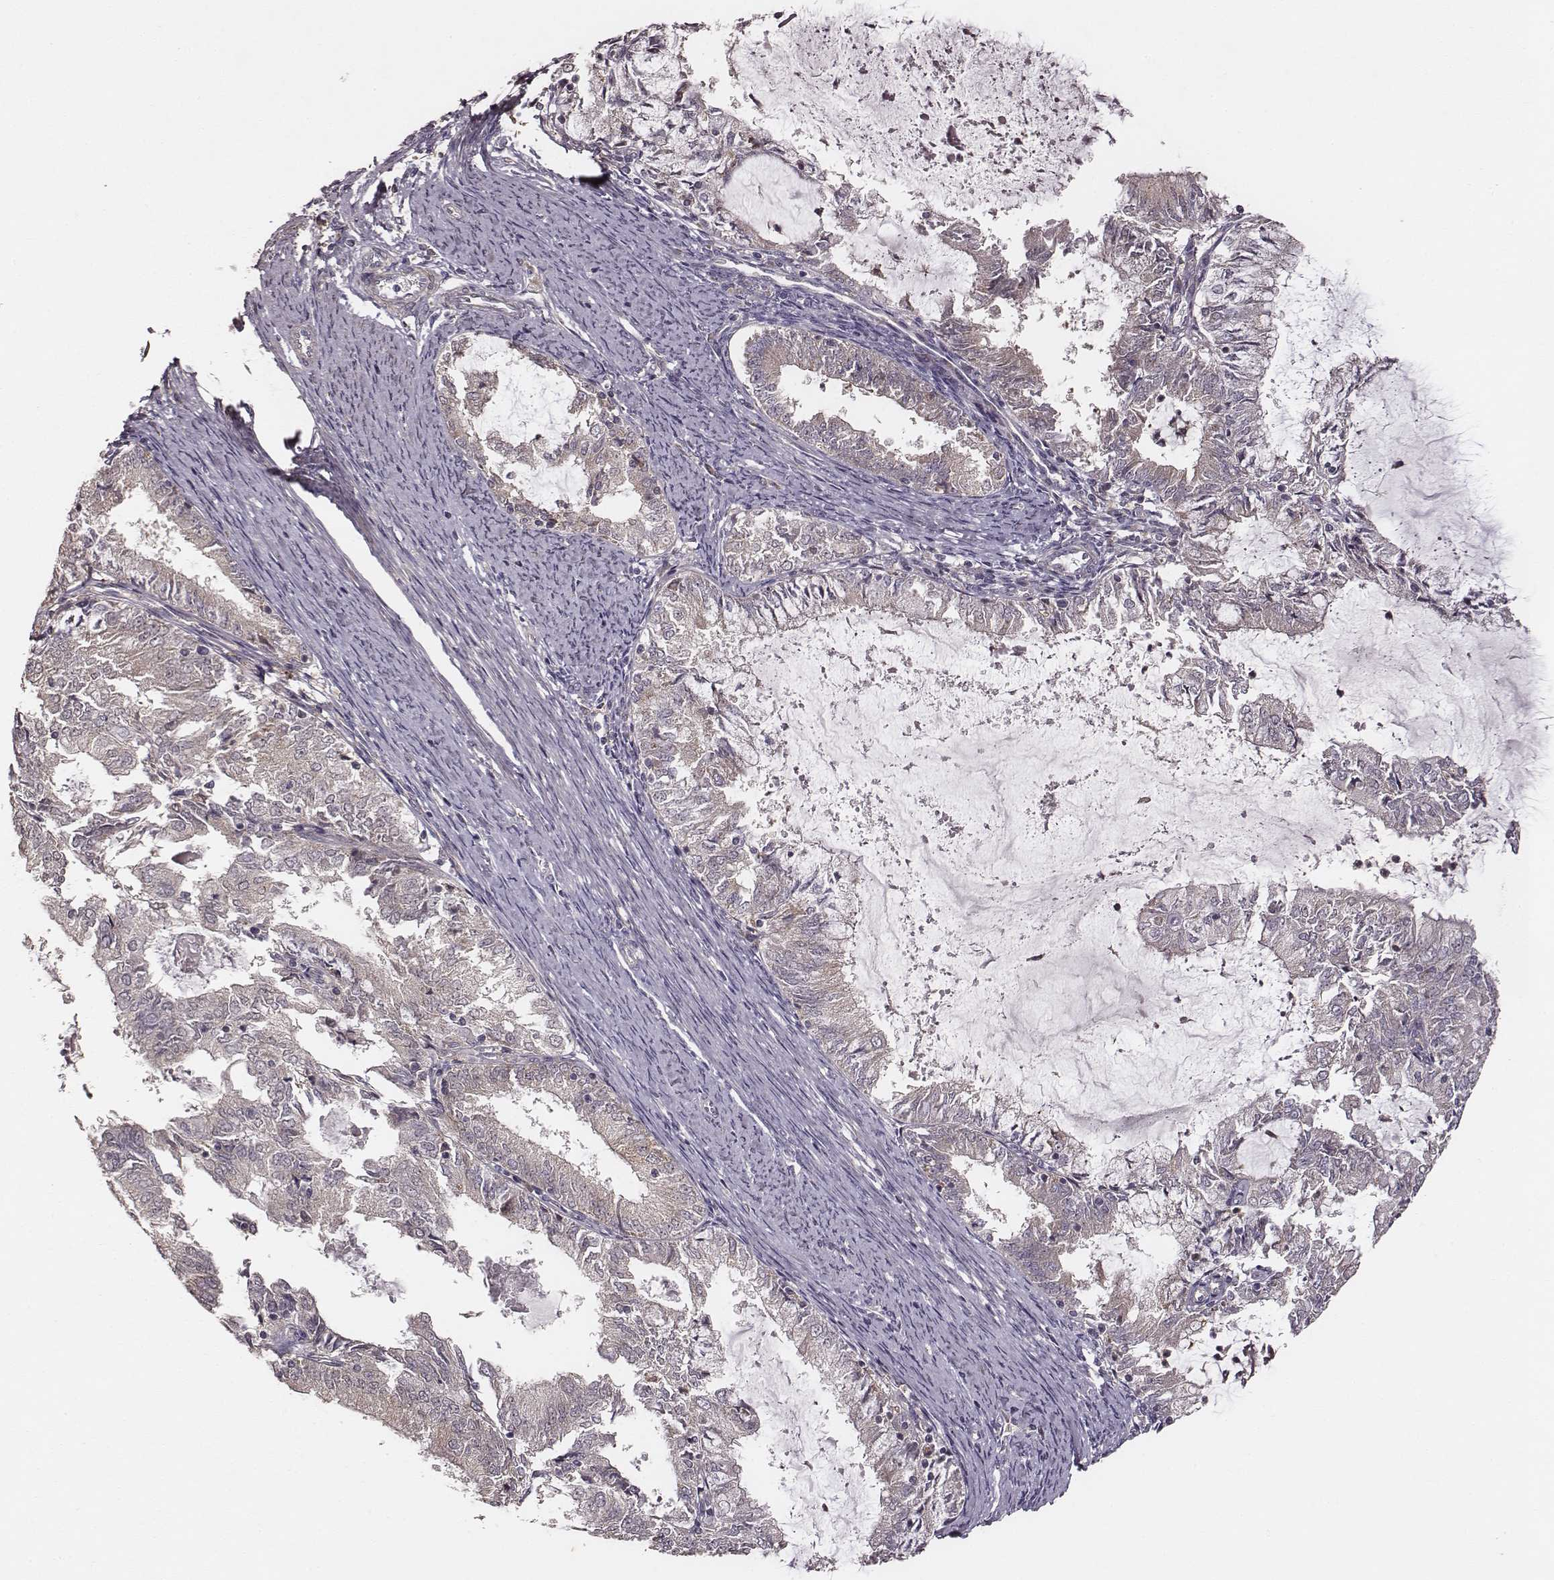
{"staining": {"intensity": "negative", "quantity": "none", "location": "none"}, "tissue": "endometrial cancer", "cell_type": "Tumor cells", "image_type": "cancer", "snomed": [{"axis": "morphology", "description": "Adenocarcinoma, NOS"}, {"axis": "topography", "description": "Endometrium"}], "caption": "Tumor cells show no significant protein expression in adenocarcinoma (endometrial). The staining was performed using DAB to visualize the protein expression in brown, while the nuclei were stained in blue with hematoxylin (Magnification: 20x).", "gene": "VPS26A", "patient": {"sex": "female", "age": 57}}